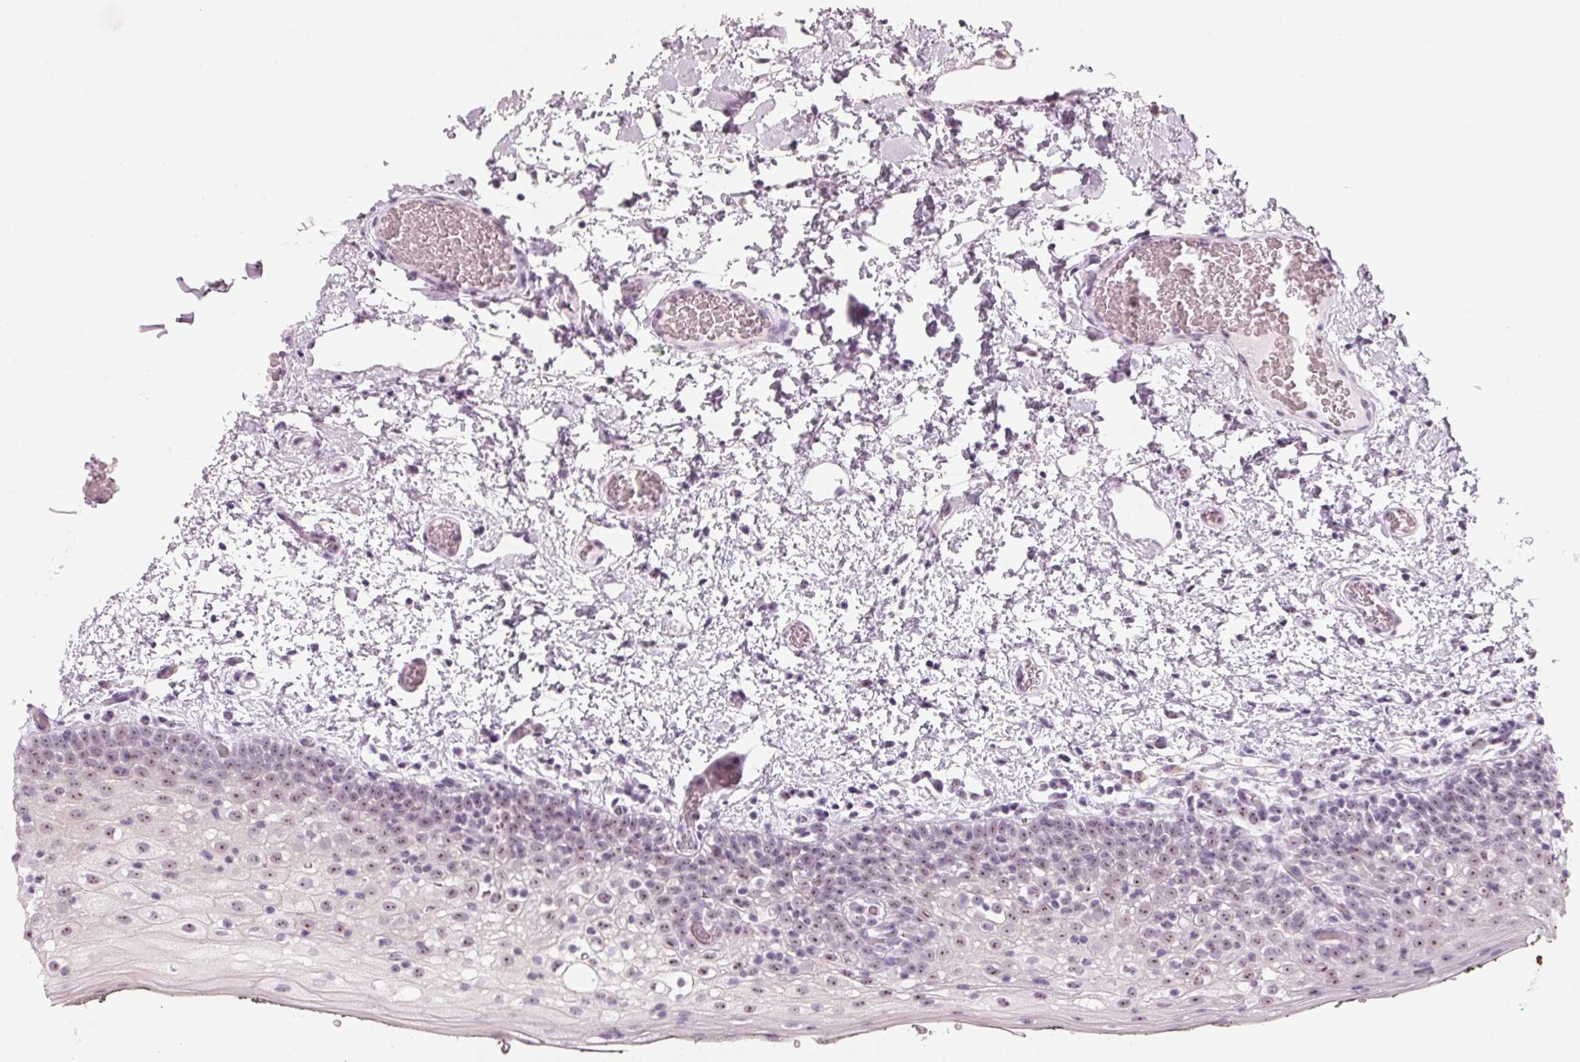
{"staining": {"intensity": "moderate", "quantity": "25%-75%", "location": "nuclear"}, "tissue": "oral mucosa", "cell_type": "Squamous epithelial cells", "image_type": "normal", "snomed": [{"axis": "morphology", "description": "Normal tissue, NOS"}, {"axis": "morphology", "description": "Squamous cell carcinoma, NOS"}, {"axis": "topography", "description": "Oral tissue"}, {"axis": "topography", "description": "Head-Neck"}], "caption": "The micrograph reveals immunohistochemical staining of normal oral mucosa. There is moderate nuclear expression is appreciated in about 25%-75% of squamous epithelial cells.", "gene": "DNTTIP2", "patient": {"sex": "male", "age": 69}}